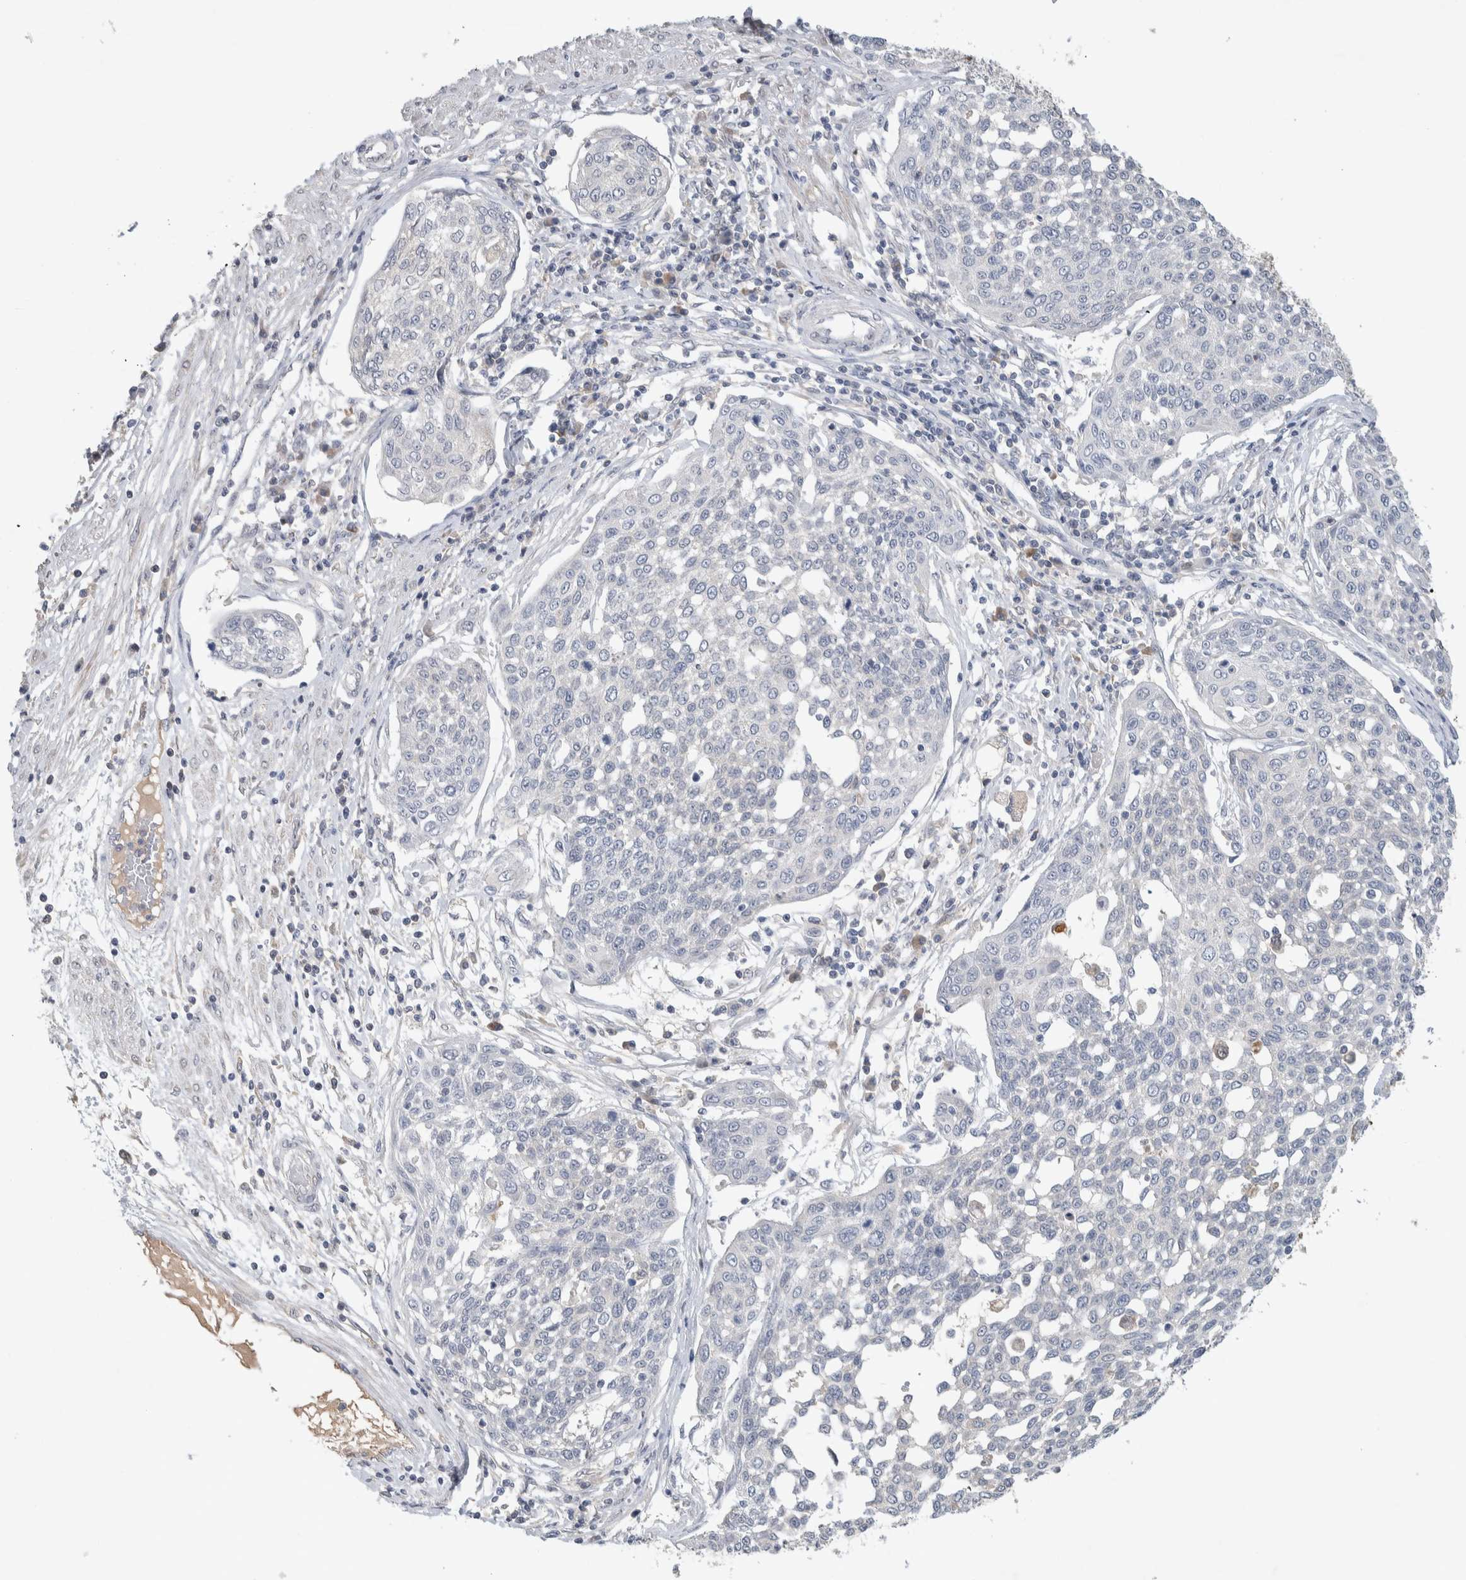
{"staining": {"intensity": "negative", "quantity": "none", "location": "none"}, "tissue": "cervical cancer", "cell_type": "Tumor cells", "image_type": "cancer", "snomed": [{"axis": "morphology", "description": "Squamous cell carcinoma, NOS"}, {"axis": "topography", "description": "Cervix"}], "caption": "This micrograph is of cervical cancer stained with IHC to label a protein in brown with the nuclei are counter-stained blue. There is no expression in tumor cells.", "gene": "DEPTOR", "patient": {"sex": "female", "age": 34}}